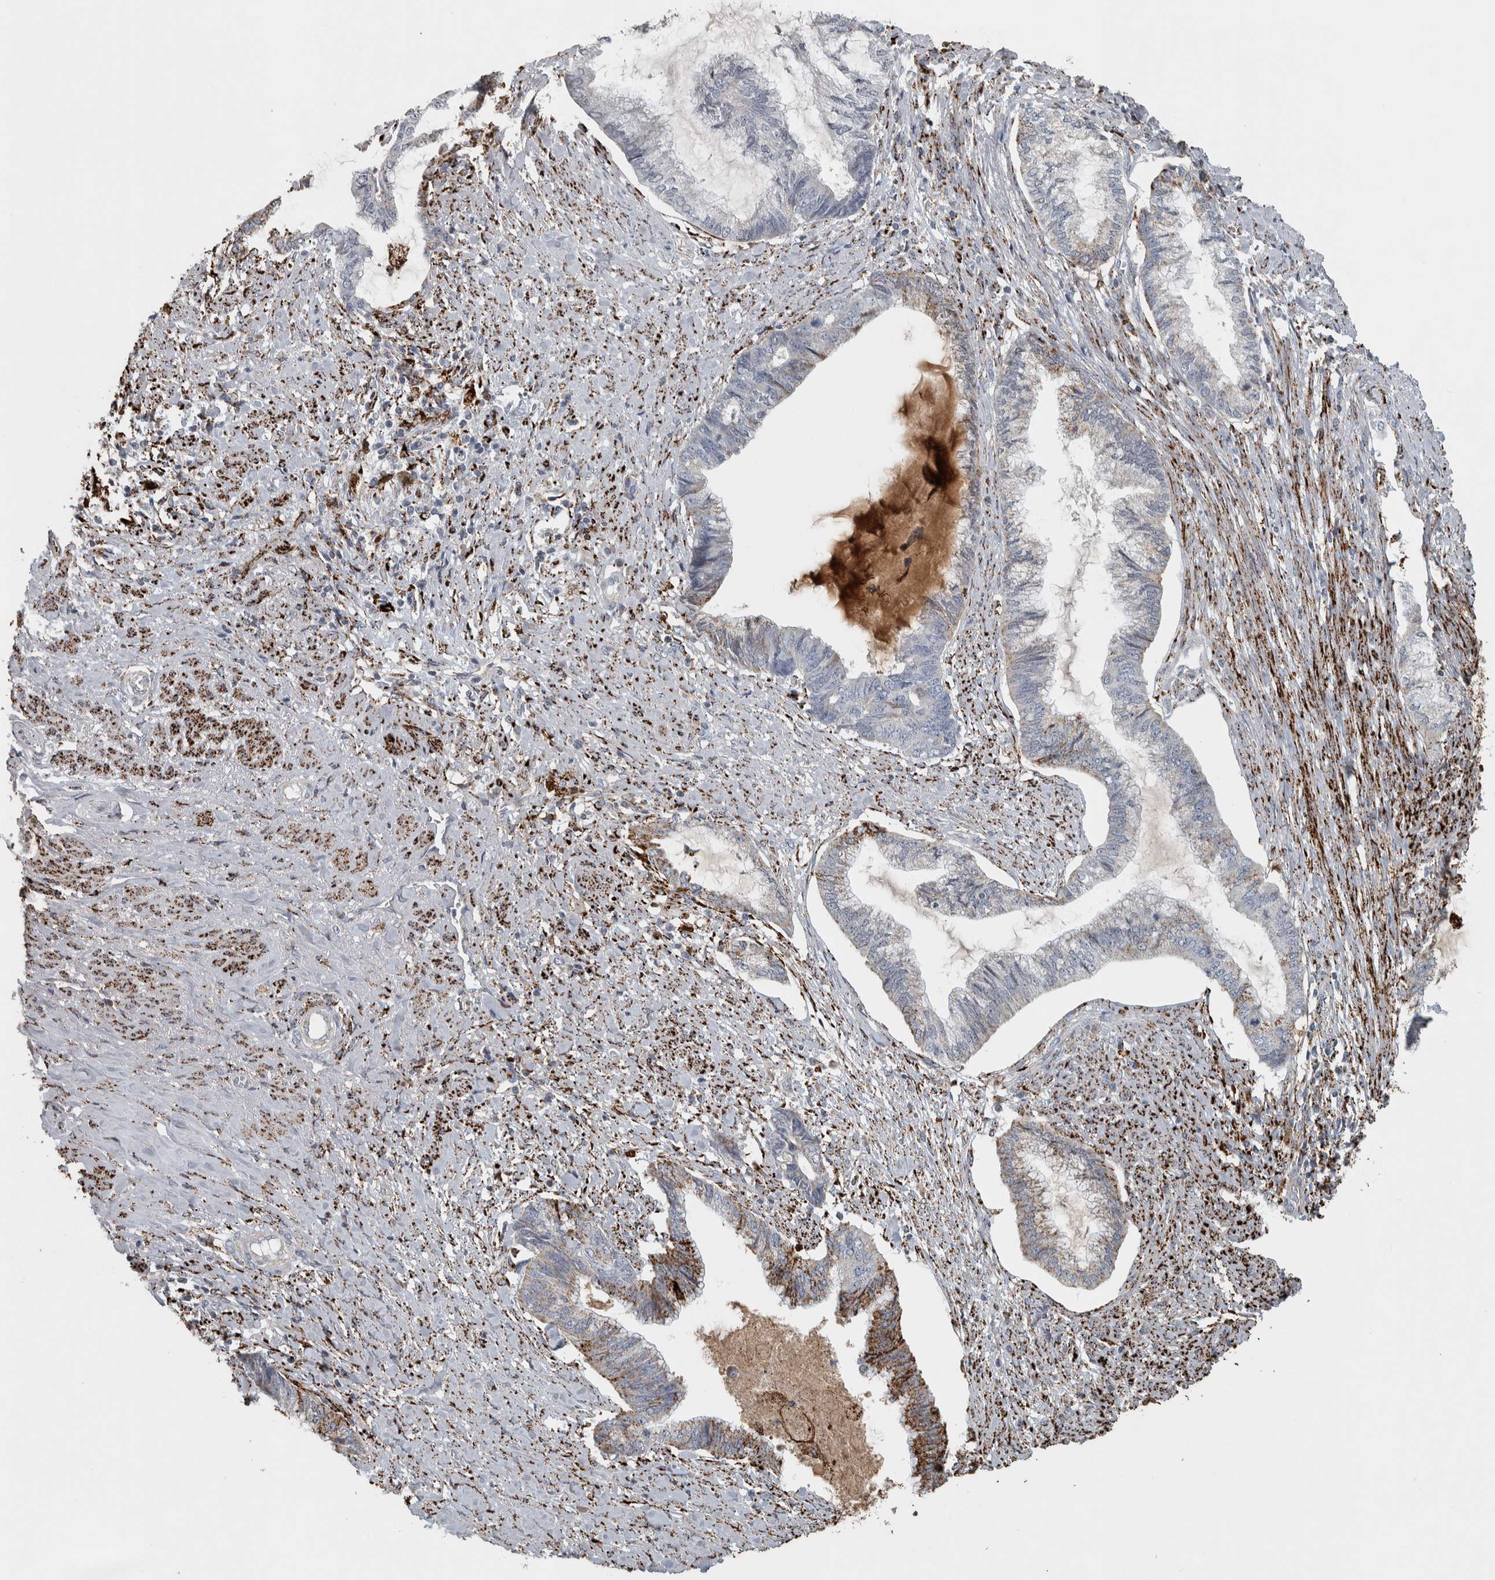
{"staining": {"intensity": "strong", "quantity": "25%-75%", "location": "cytoplasmic/membranous"}, "tissue": "endometrial cancer", "cell_type": "Tumor cells", "image_type": "cancer", "snomed": [{"axis": "morphology", "description": "Adenocarcinoma, NOS"}, {"axis": "topography", "description": "Endometrium"}], "caption": "Protein staining of adenocarcinoma (endometrial) tissue demonstrates strong cytoplasmic/membranous positivity in about 25%-75% of tumor cells.", "gene": "FAM78A", "patient": {"sex": "female", "age": 86}}